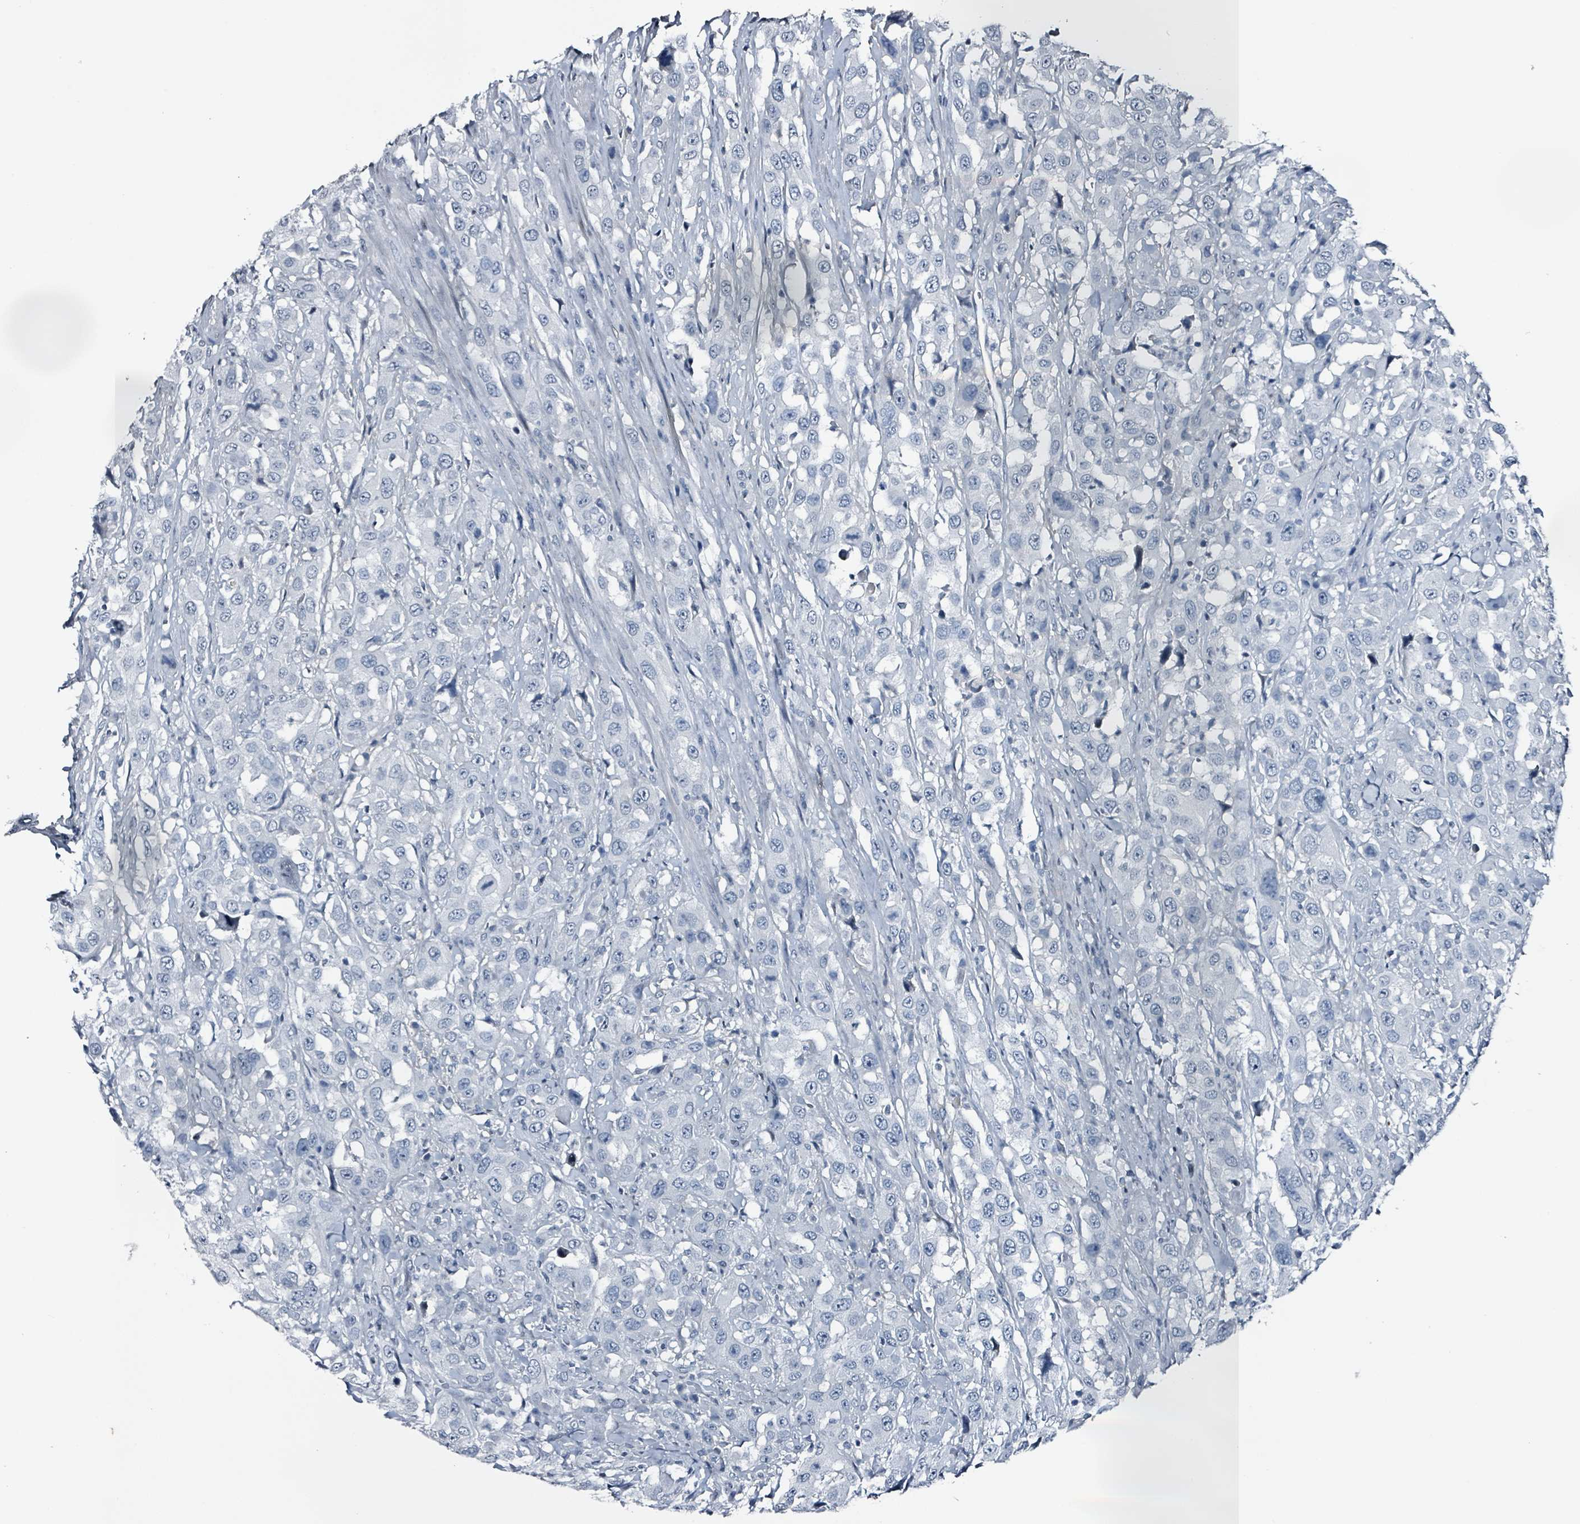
{"staining": {"intensity": "negative", "quantity": "none", "location": "none"}, "tissue": "urothelial cancer", "cell_type": "Tumor cells", "image_type": "cancer", "snomed": [{"axis": "morphology", "description": "Urothelial carcinoma, High grade"}, {"axis": "topography", "description": "Urinary bladder"}], "caption": "Tumor cells show no significant positivity in urothelial cancer.", "gene": "CA9", "patient": {"sex": "male", "age": 61}}